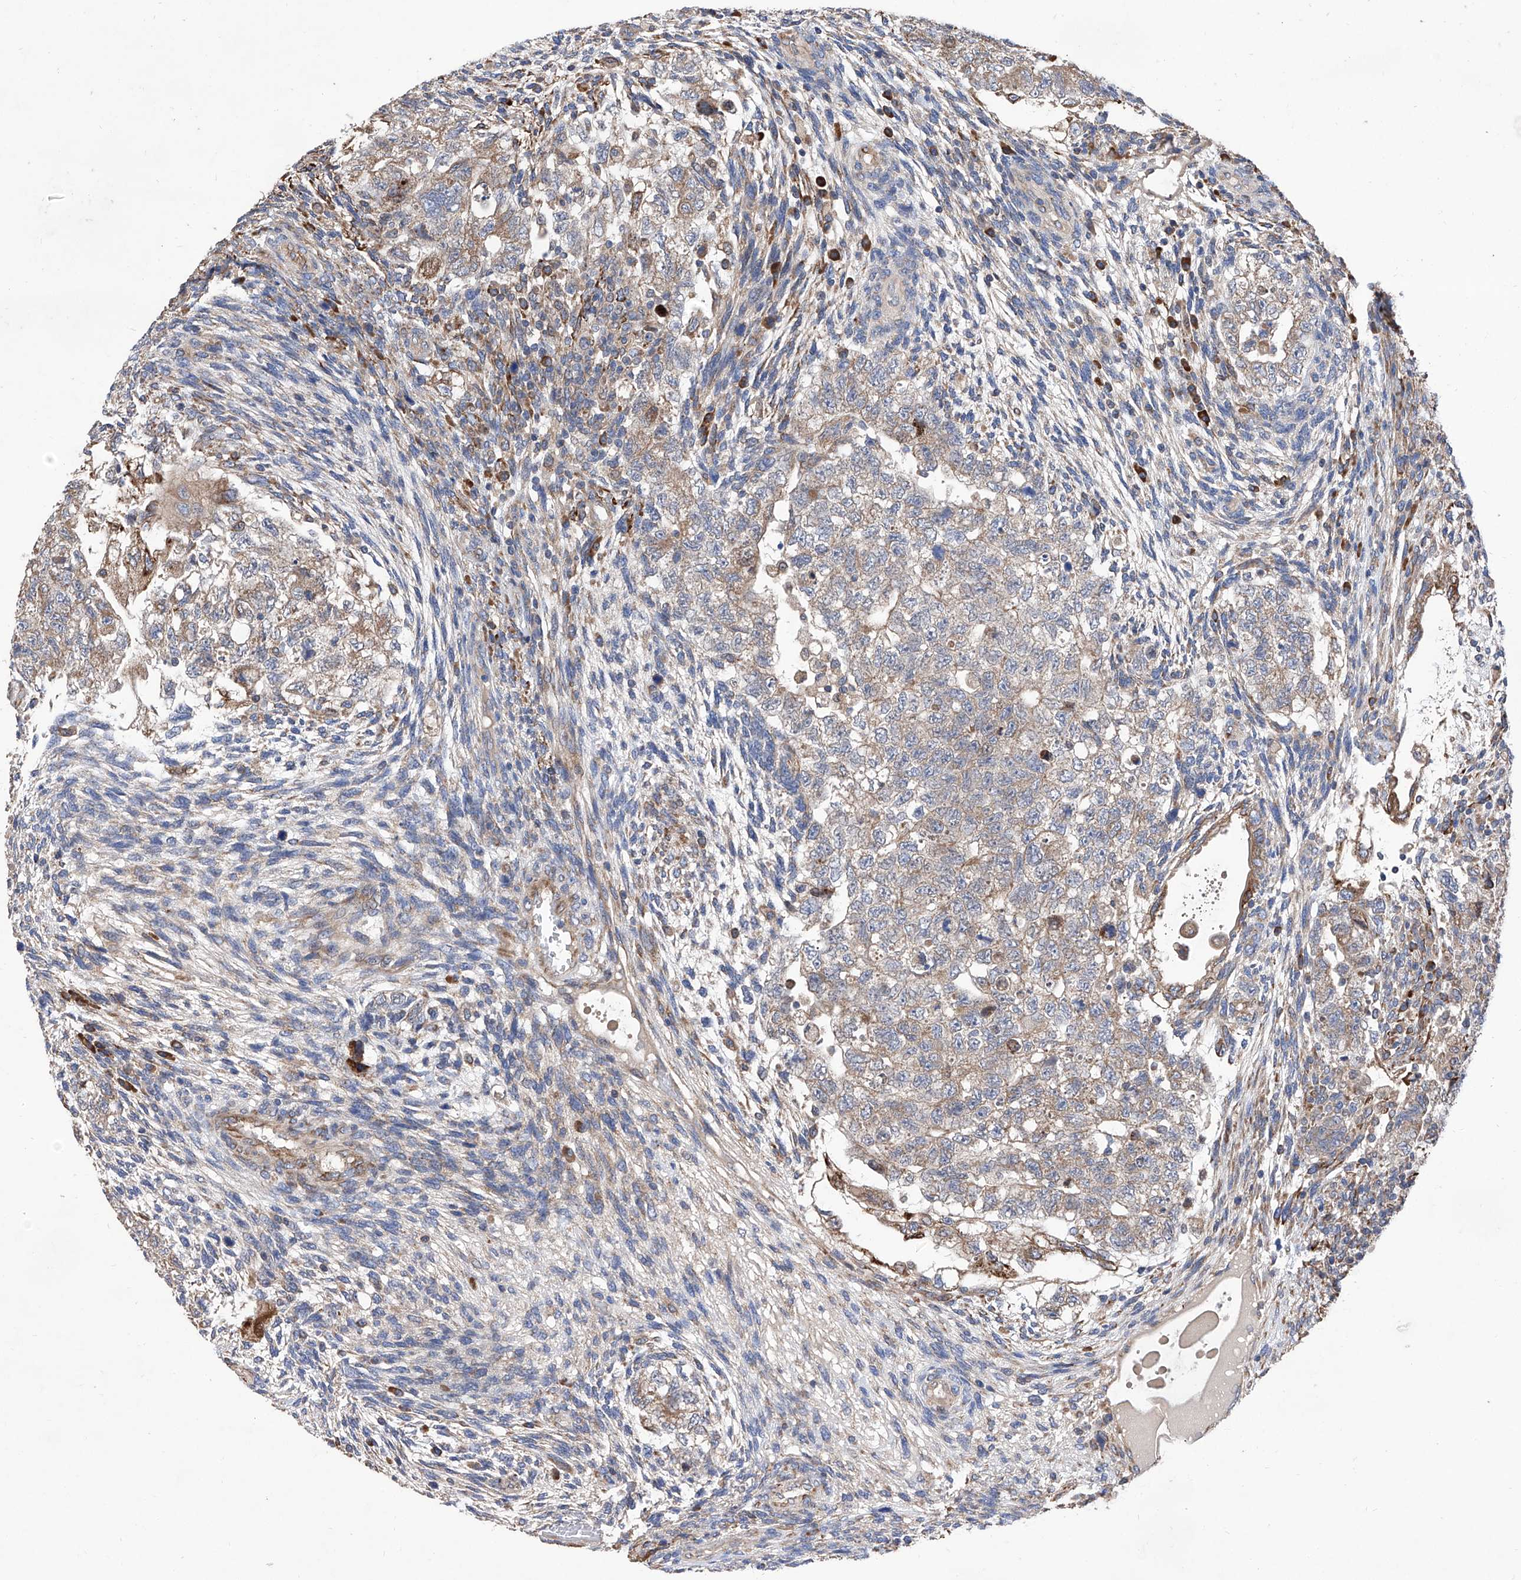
{"staining": {"intensity": "moderate", "quantity": ">75%", "location": "cytoplasmic/membranous"}, "tissue": "testis cancer", "cell_type": "Tumor cells", "image_type": "cancer", "snomed": [{"axis": "morphology", "description": "Carcinoma, Embryonal, NOS"}, {"axis": "topography", "description": "Testis"}], "caption": "High-power microscopy captured an immunohistochemistry histopathology image of testis cancer (embryonal carcinoma), revealing moderate cytoplasmic/membranous positivity in about >75% of tumor cells. The staining was performed using DAB to visualize the protein expression in brown, while the nuclei were stained in blue with hematoxylin (Magnification: 20x).", "gene": "INPP5B", "patient": {"sex": "male", "age": 36}}